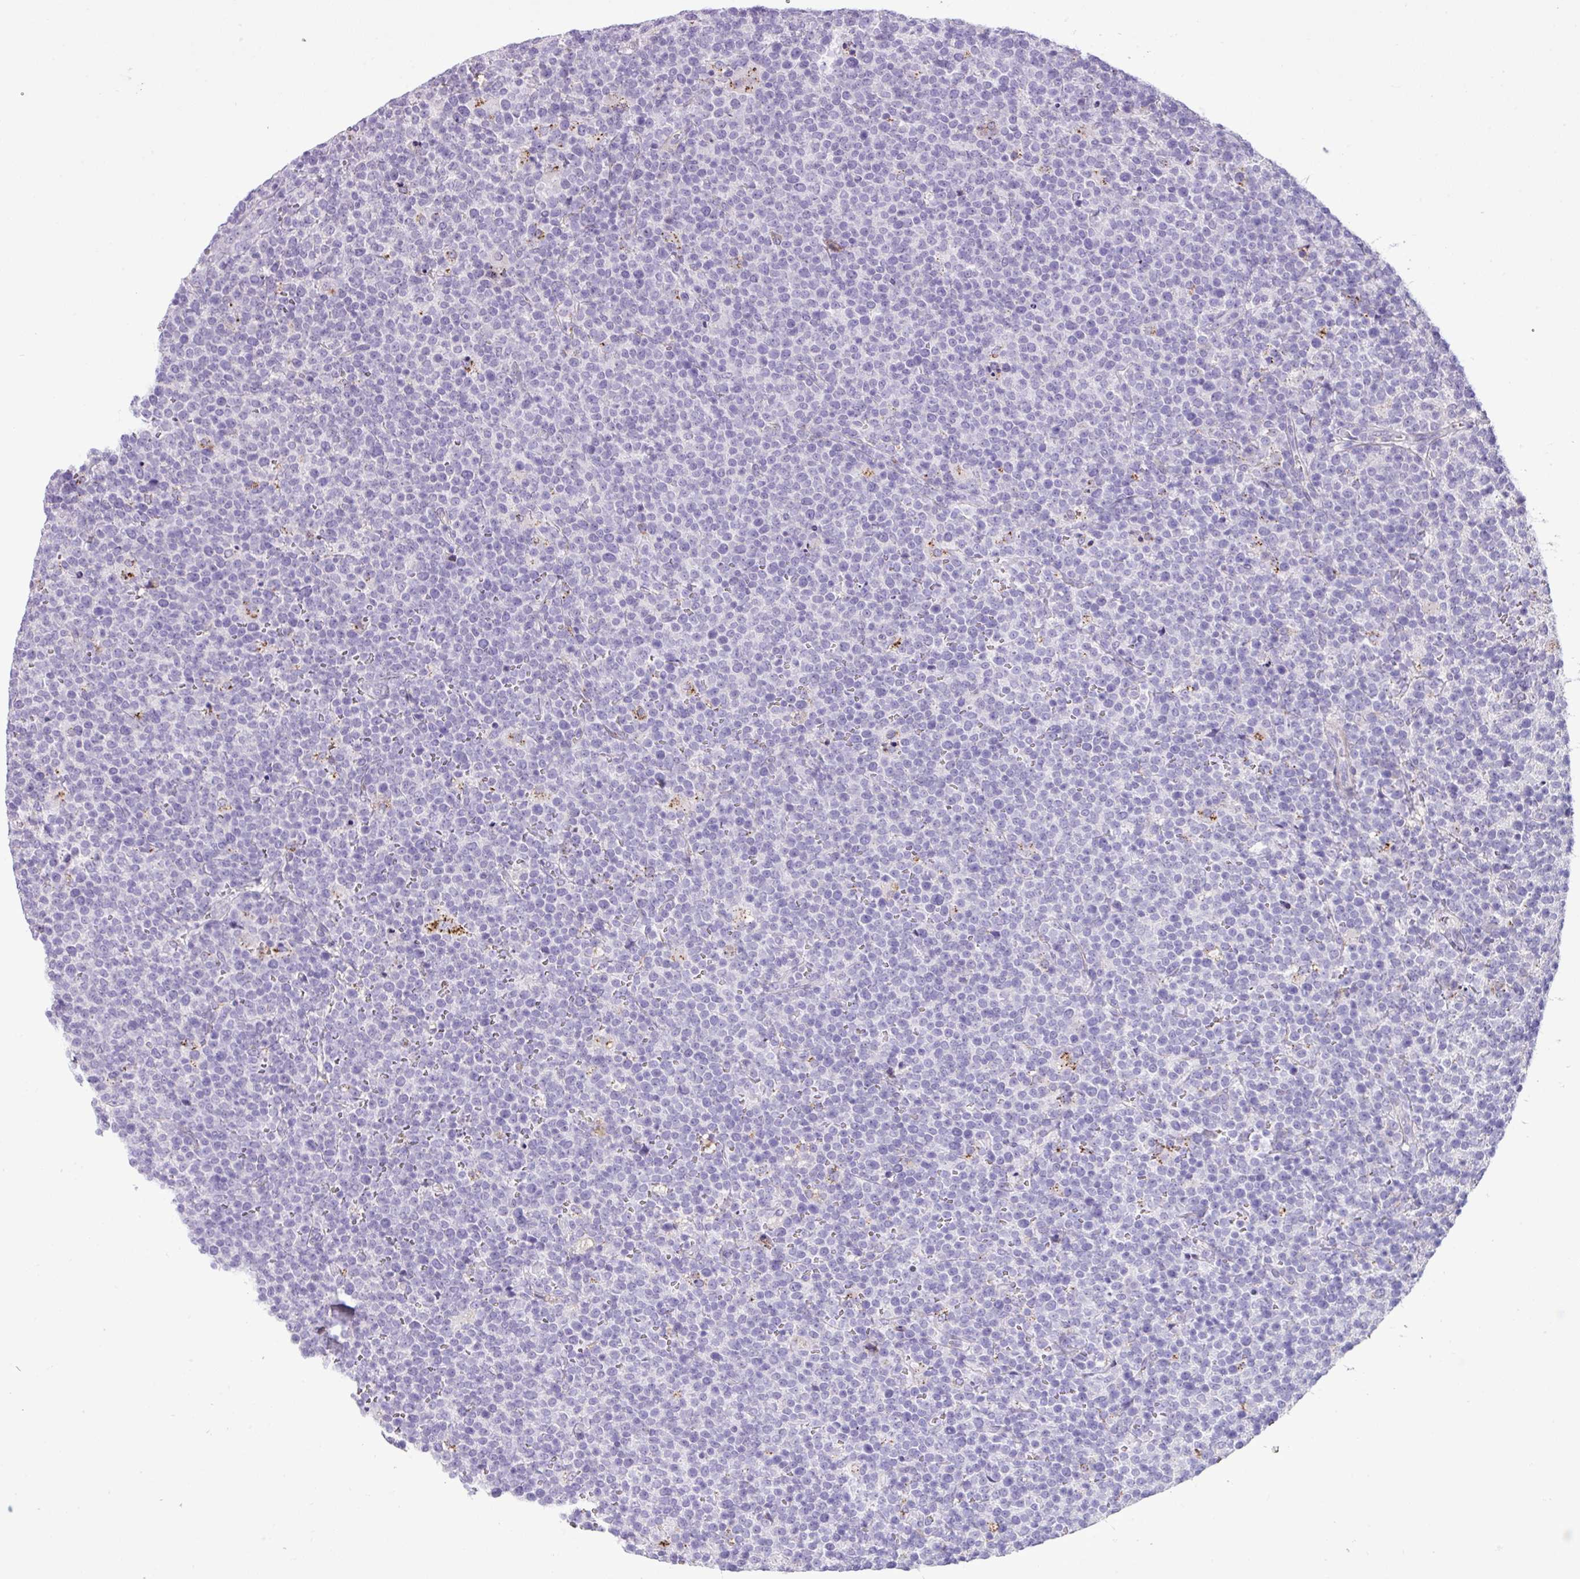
{"staining": {"intensity": "negative", "quantity": "none", "location": "none"}, "tissue": "lymphoma", "cell_type": "Tumor cells", "image_type": "cancer", "snomed": [{"axis": "morphology", "description": "Malignant lymphoma, non-Hodgkin's type, High grade"}, {"axis": "topography", "description": "Lymph node"}], "caption": "This histopathology image is of malignant lymphoma, non-Hodgkin's type (high-grade) stained with immunohistochemistry to label a protein in brown with the nuclei are counter-stained blue. There is no expression in tumor cells. (Brightfield microscopy of DAB immunohistochemistry (IHC) at high magnification).", "gene": "CD248", "patient": {"sex": "male", "age": 61}}